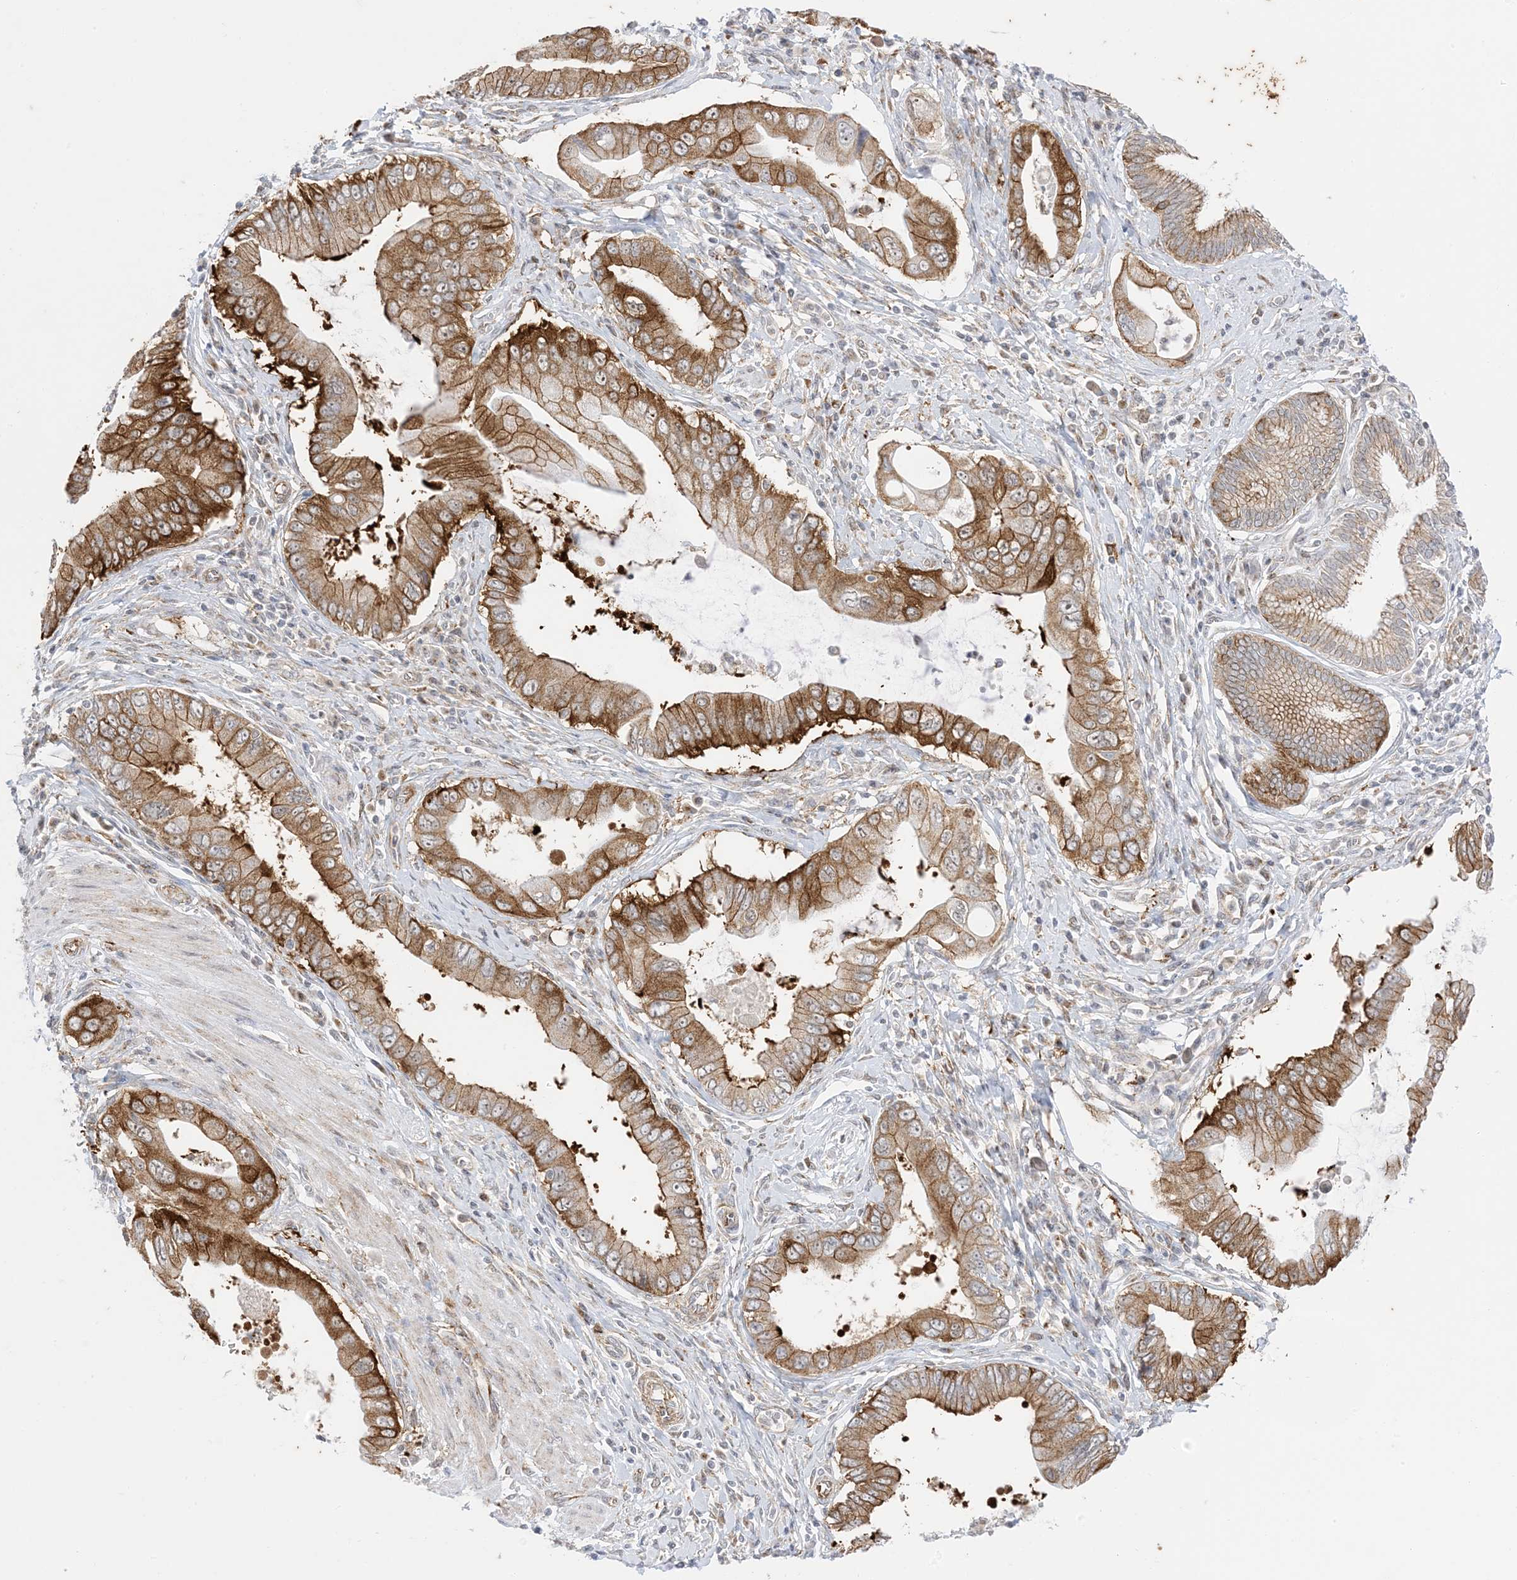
{"staining": {"intensity": "moderate", "quantity": ">75%", "location": "cytoplasmic/membranous"}, "tissue": "pancreatic cancer", "cell_type": "Tumor cells", "image_type": "cancer", "snomed": [{"axis": "morphology", "description": "Adenocarcinoma, NOS"}, {"axis": "topography", "description": "Pancreas"}], "caption": "Immunohistochemistry (IHC) (DAB (3,3'-diaminobenzidine)) staining of pancreatic adenocarcinoma exhibits moderate cytoplasmic/membranous protein expression in approximately >75% of tumor cells. The staining was performed using DAB, with brown indicating positive protein expression. Nuclei are stained blue with hematoxylin.", "gene": "RAC1", "patient": {"sex": "male", "age": 78}}